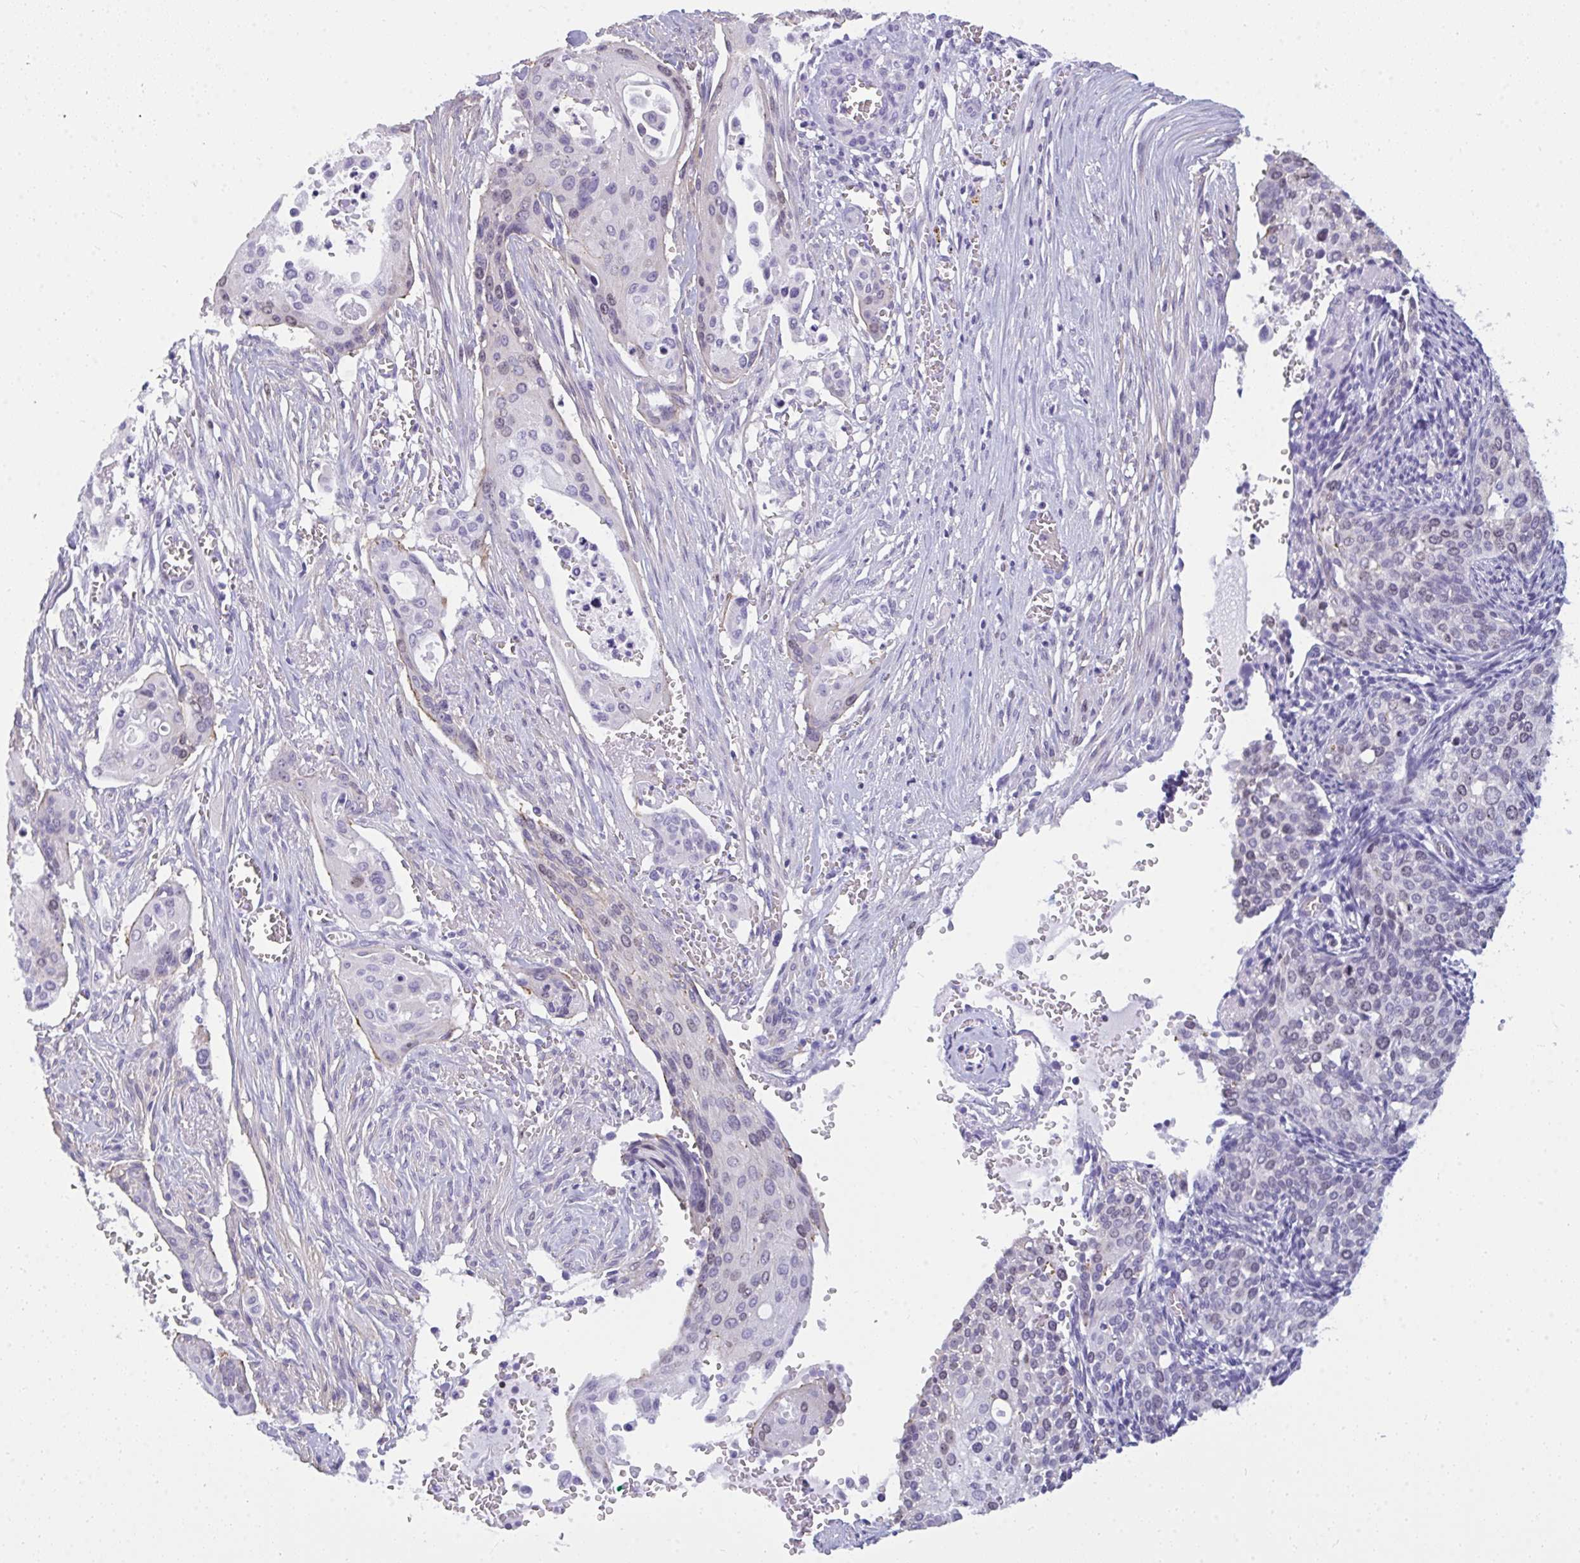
{"staining": {"intensity": "weak", "quantity": "<25%", "location": "nuclear"}, "tissue": "cervical cancer", "cell_type": "Tumor cells", "image_type": "cancer", "snomed": [{"axis": "morphology", "description": "Squamous cell carcinoma, NOS"}, {"axis": "topography", "description": "Cervix"}], "caption": "IHC photomicrograph of cervical cancer (squamous cell carcinoma) stained for a protein (brown), which demonstrates no staining in tumor cells.", "gene": "SUZ12", "patient": {"sex": "female", "age": 44}}